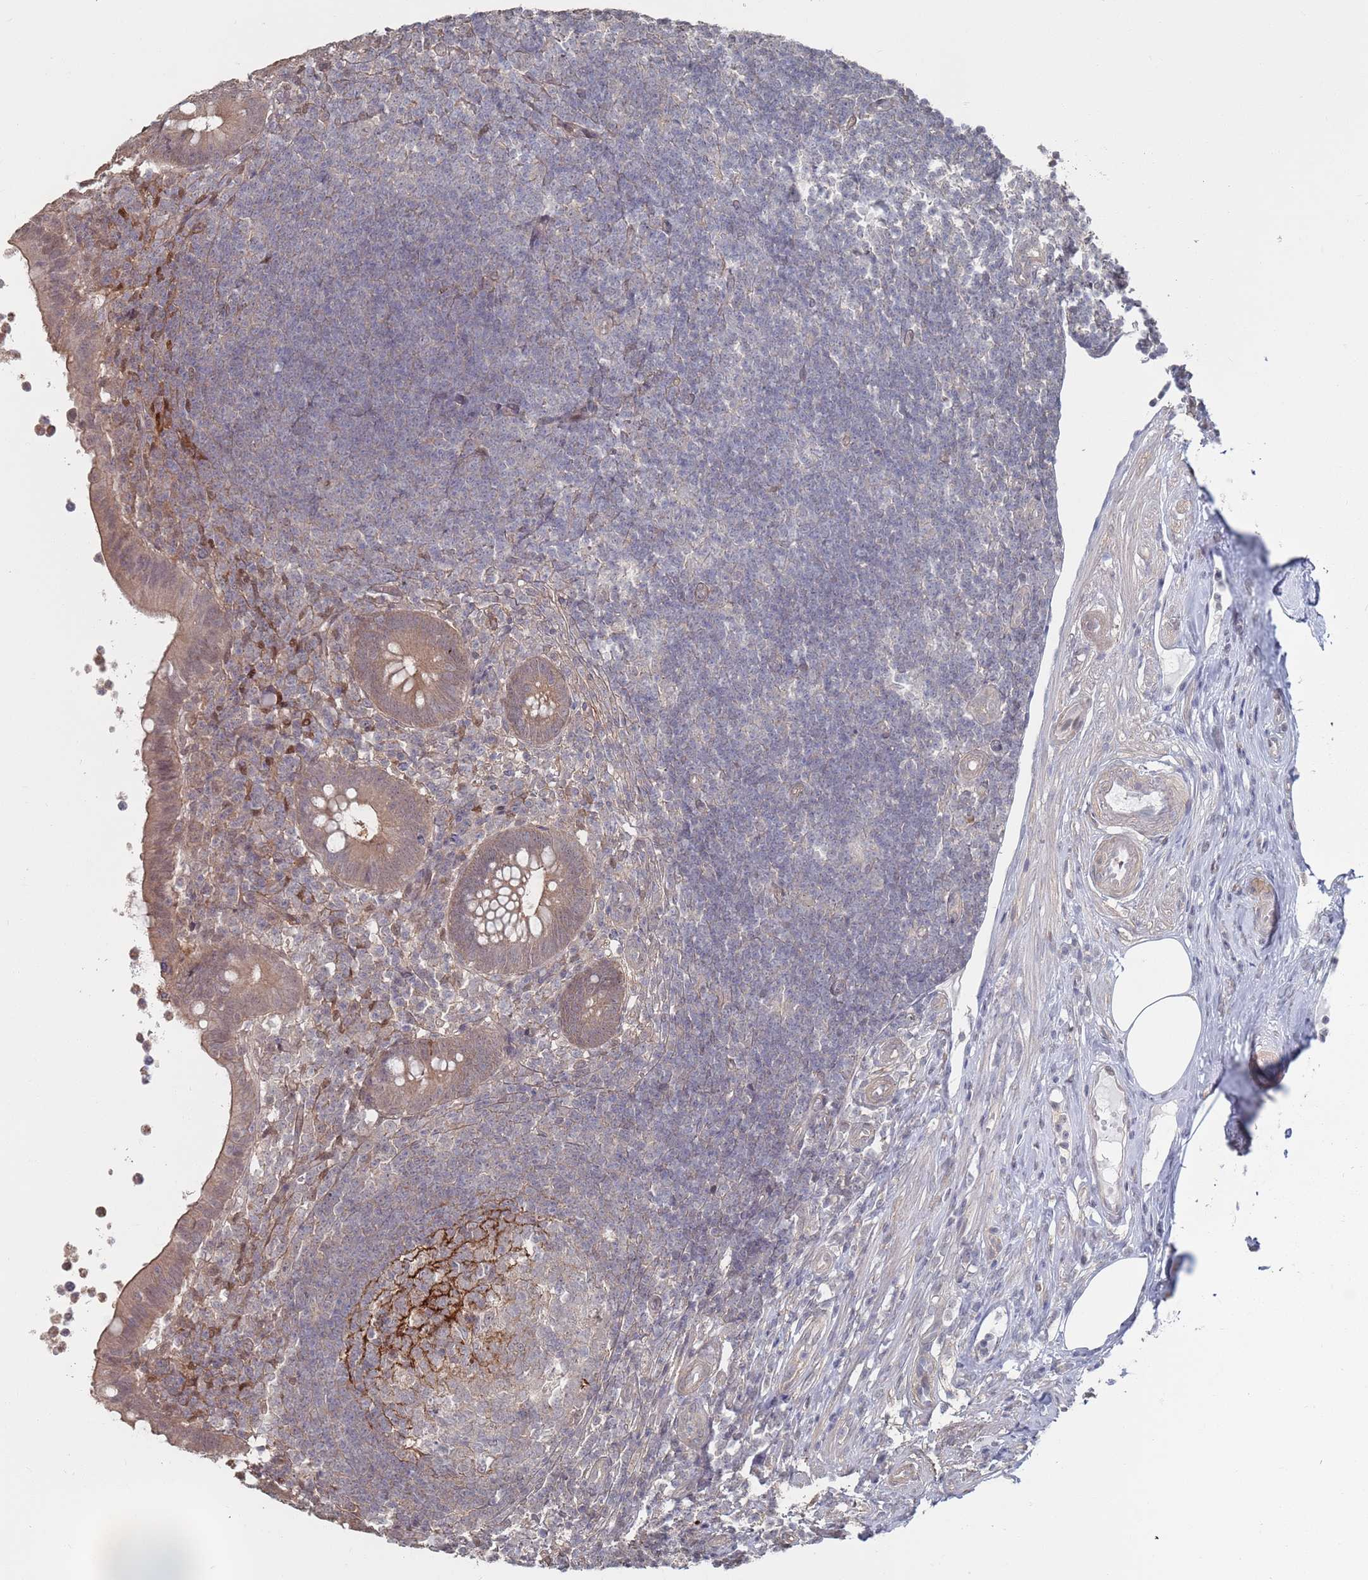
{"staining": {"intensity": "moderate", "quantity": ">75%", "location": "cytoplasmic/membranous,nuclear"}, "tissue": "appendix", "cell_type": "Glandular cells", "image_type": "normal", "snomed": [{"axis": "morphology", "description": "Normal tissue, NOS"}, {"axis": "topography", "description": "Appendix"}], "caption": "Glandular cells exhibit medium levels of moderate cytoplasmic/membranous,nuclear expression in about >75% of cells in benign appendix. The staining was performed using DAB, with brown indicating positive protein expression. Nuclei are stained blue with hematoxylin.", "gene": "DGKD", "patient": {"sex": "female", "age": 56}}